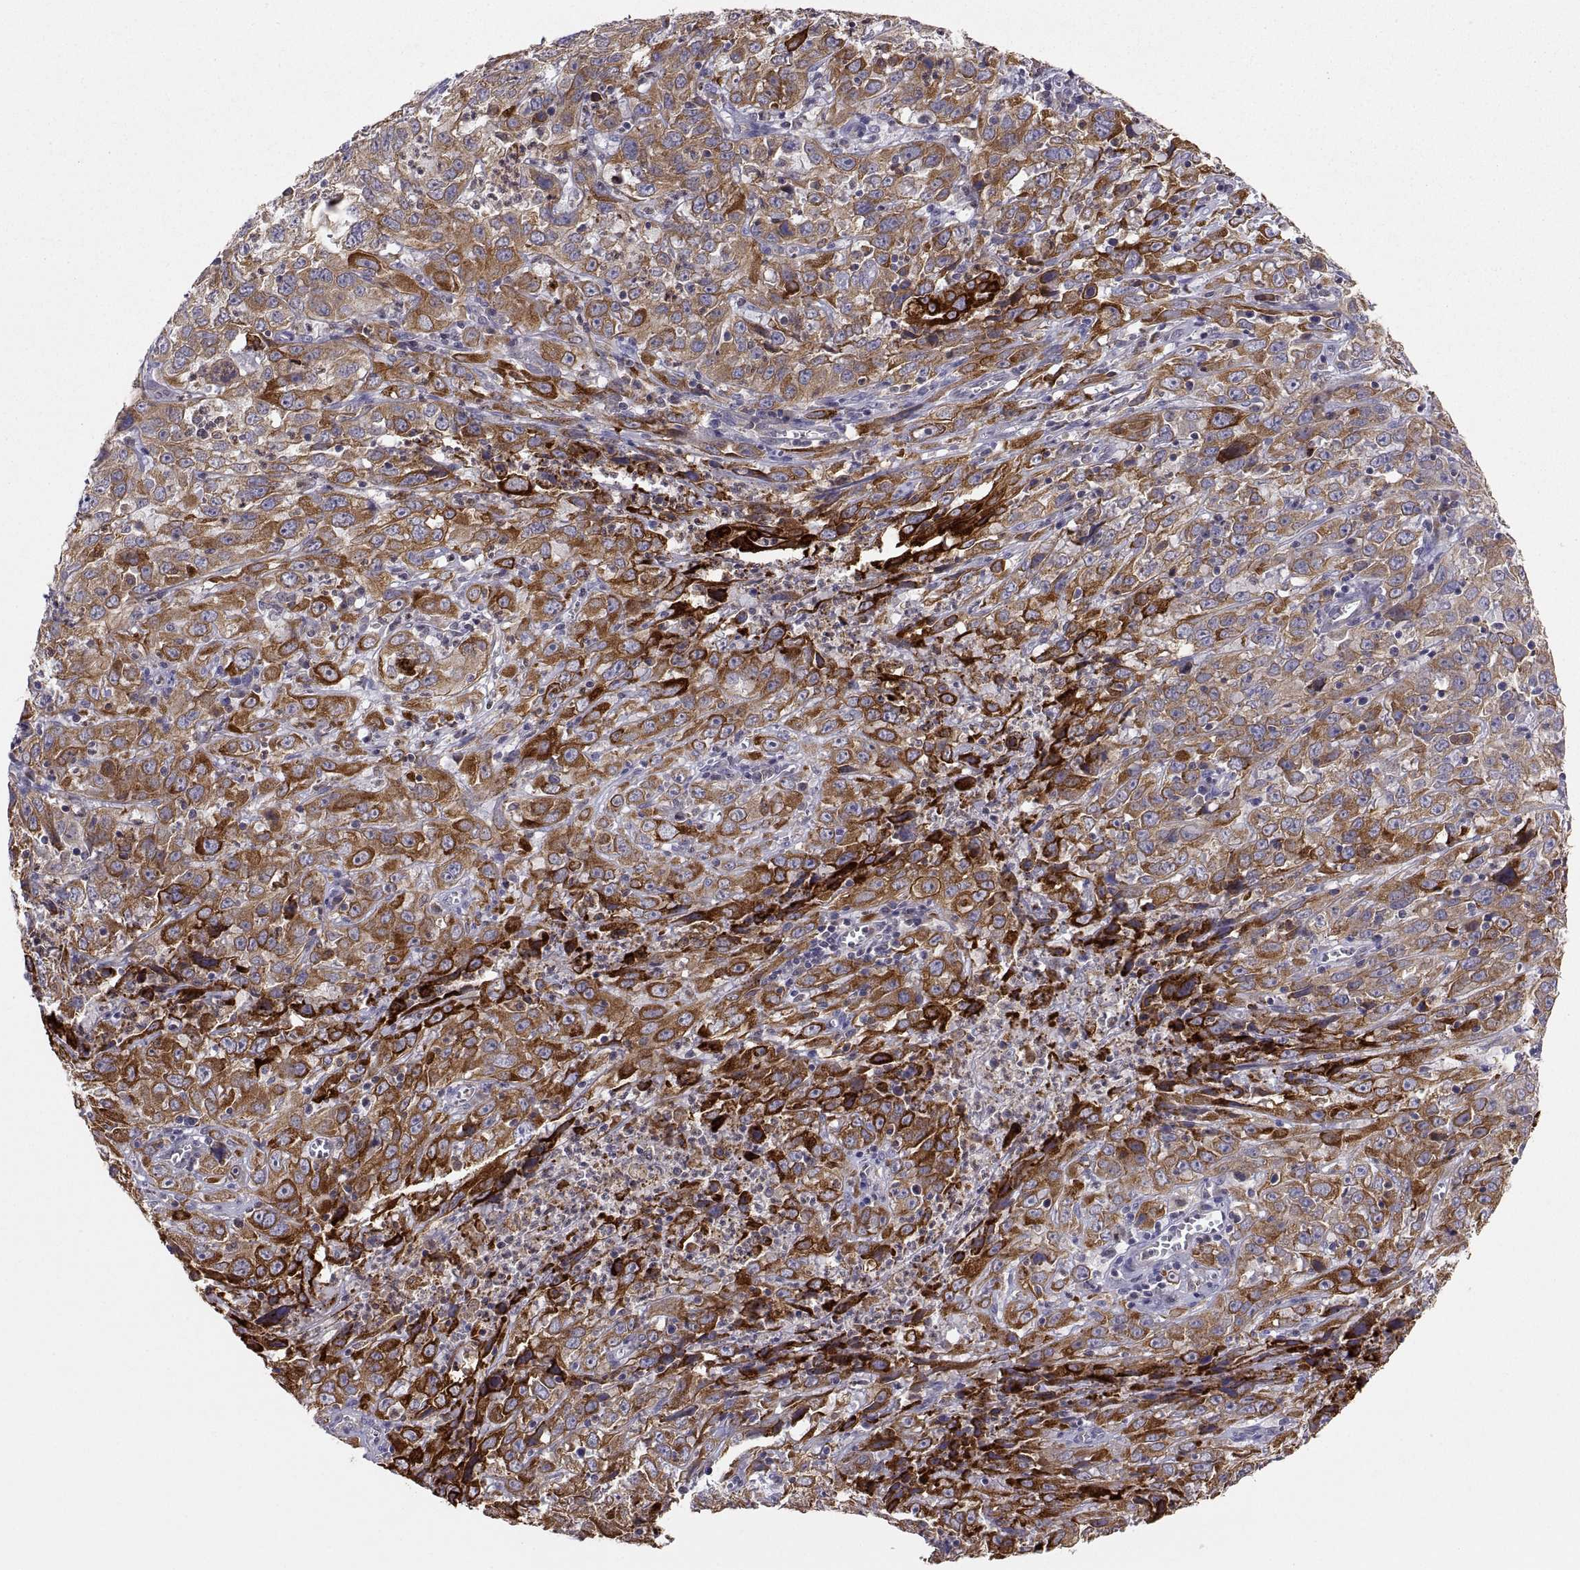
{"staining": {"intensity": "strong", "quantity": ">75%", "location": "cytoplasmic/membranous"}, "tissue": "cervical cancer", "cell_type": "Tumor cells", "image_type": "cancer", "snomed": [{"axis": "morphology", "description": "Squamous cell carcinoma, NOS"}, {"axis": "topography", "description": "Cervix"}], "caption": "Immunohistochemistry histopathology image of human squamous cell carcinoma (cervical) stained for a protein (brown), which shows high levels of strong cytoplasmic/membranous expression in about >75% of tumor cells.", "gene": "ERO1A", "patient": {"sex": "female", "age": 32}}